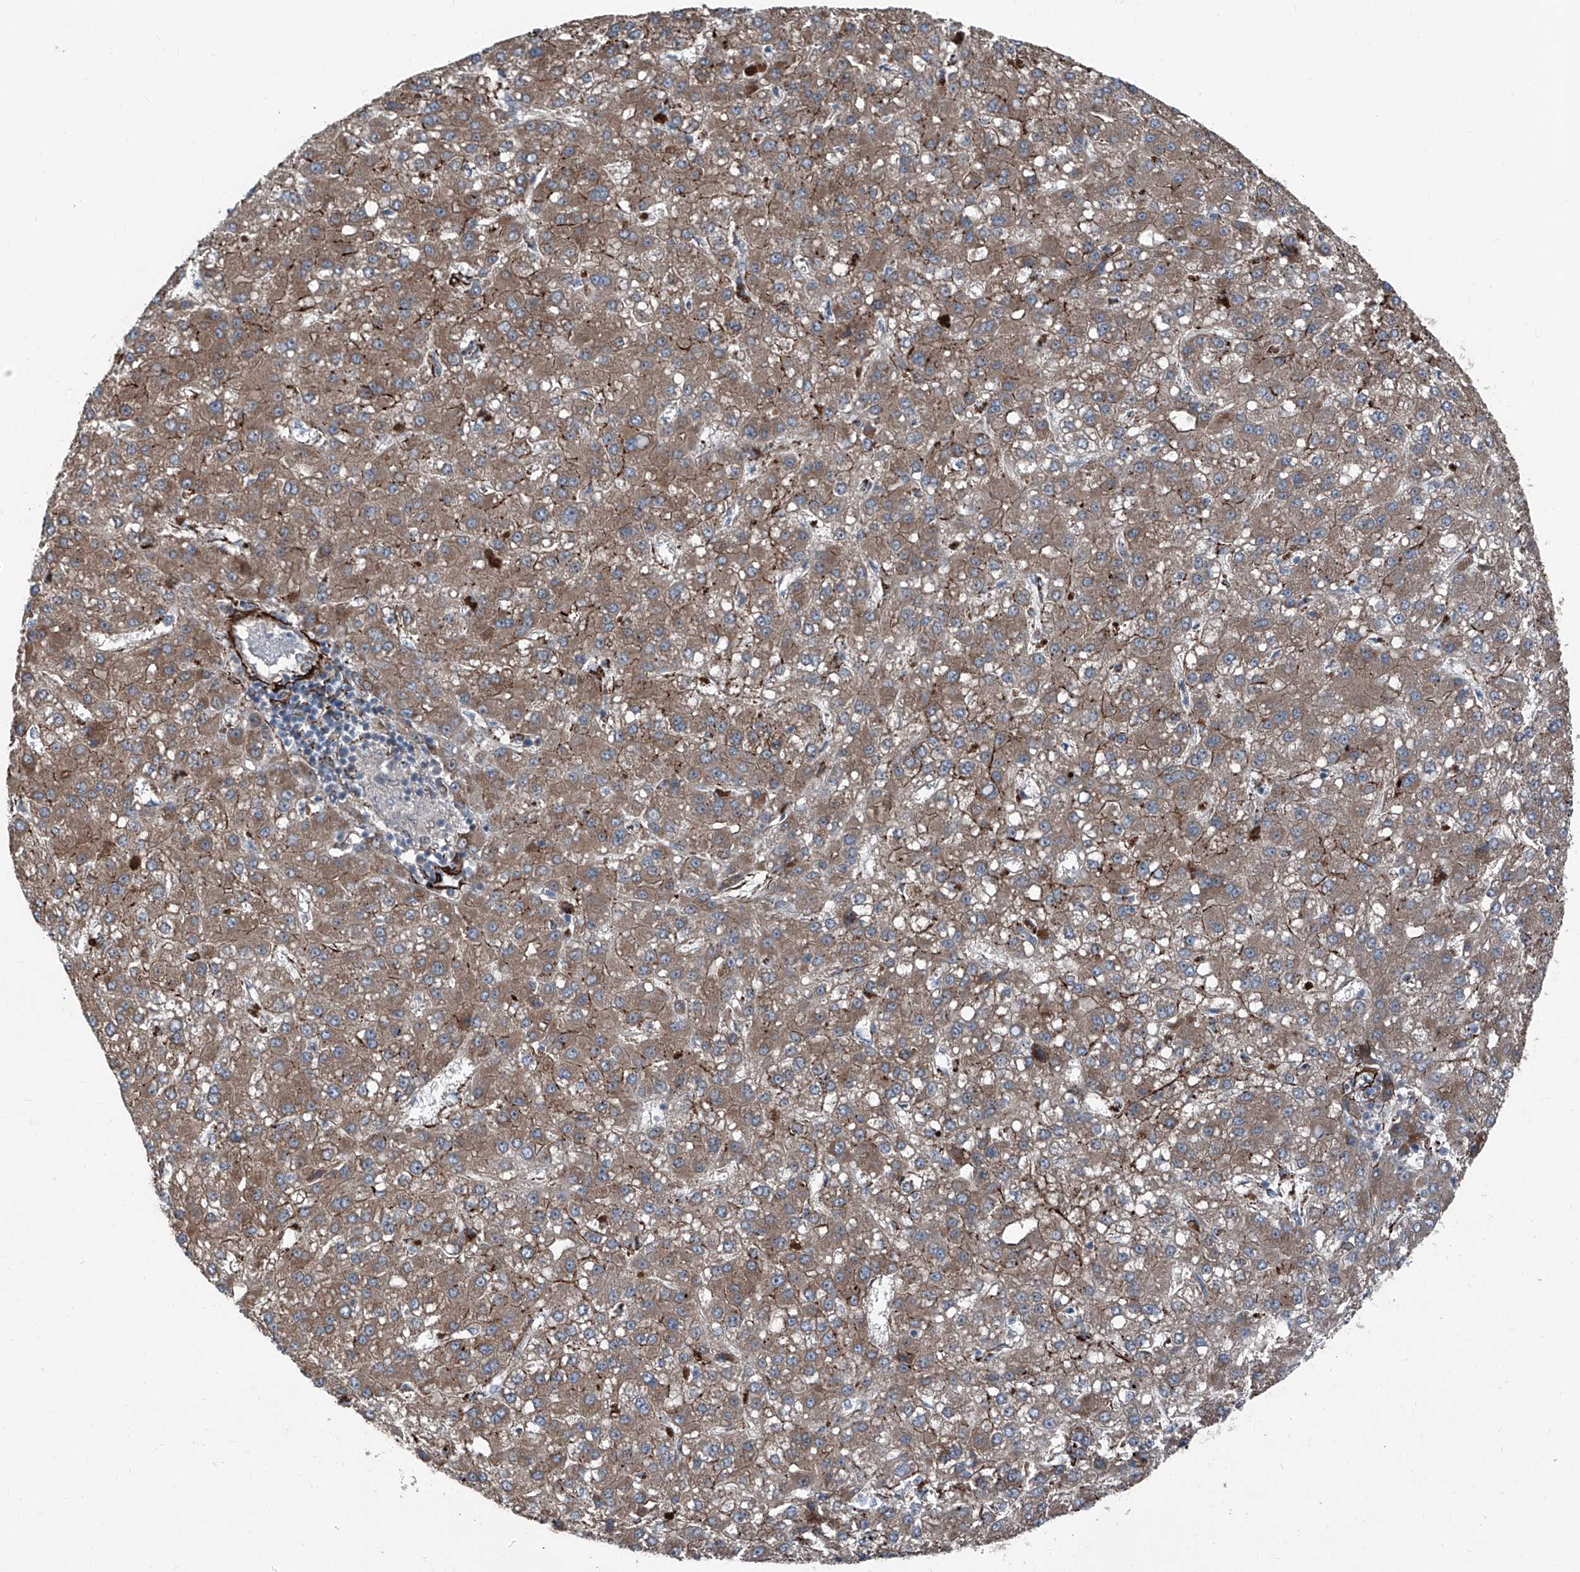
{"staining": {"intensity": "moderate", "quantity": ">75%", "location": "cytoplasmic/membranous"}, "tissue": "liver cancer", "cell_type": "Tumor cells", "image_type": "cancer", "snomed": [{"axis": "morphology", "description": "Carcinoma, Hepatocellular, NOS"}, {"axis": "topography", "description": "Liver"}], "caption": "Immunohistochemistry (DAB) staining of human liver cancer demonstrates moderate cytoplasmic/membranous protein expression in about >75% of tumor cells.", "gene": "COA7", "patient": {"sex": "male", "age": 67}}